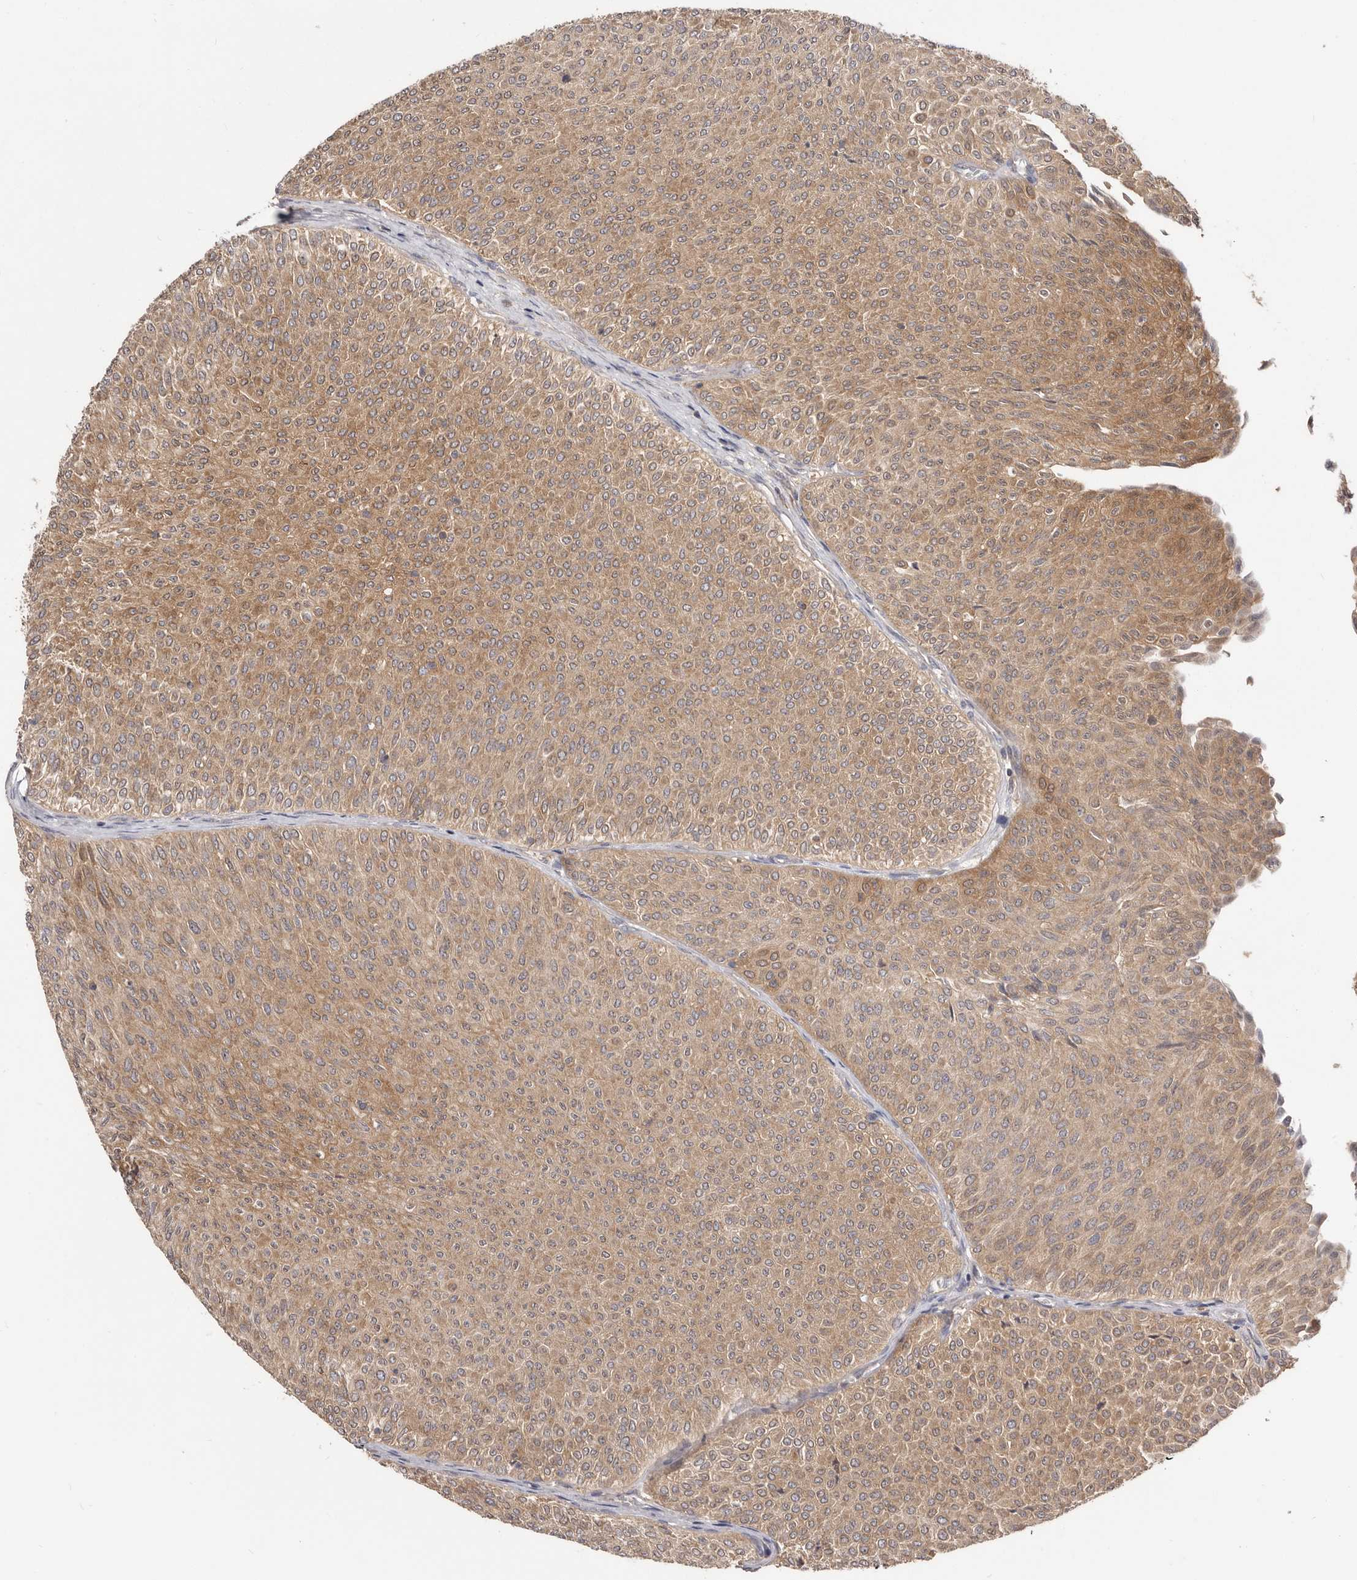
{"staining": {"intensity": "moderate", "quantity": ">75%", "location": "cytoplasmic/membranous"}, "tissue": "urothelial cancer", "cell_type": "Tumor cells", "image_type": "cancer", "snomed": [{"axis": "morphology", "description": "Urothelial carcinoma, Low grade"}, {"axis": "topography", "description": "Urinary bladder"}], "caption": "DAB (3,3'-diaminobenzidine) immunohistochemical staining of human low-grade urothelial carcinoma exhibits moderate cytoplasmic/membranous protein expression in approximately >75% of tumor cells.", "gene": "TC2N", "patient": {"sex": "male", "age": 78}}